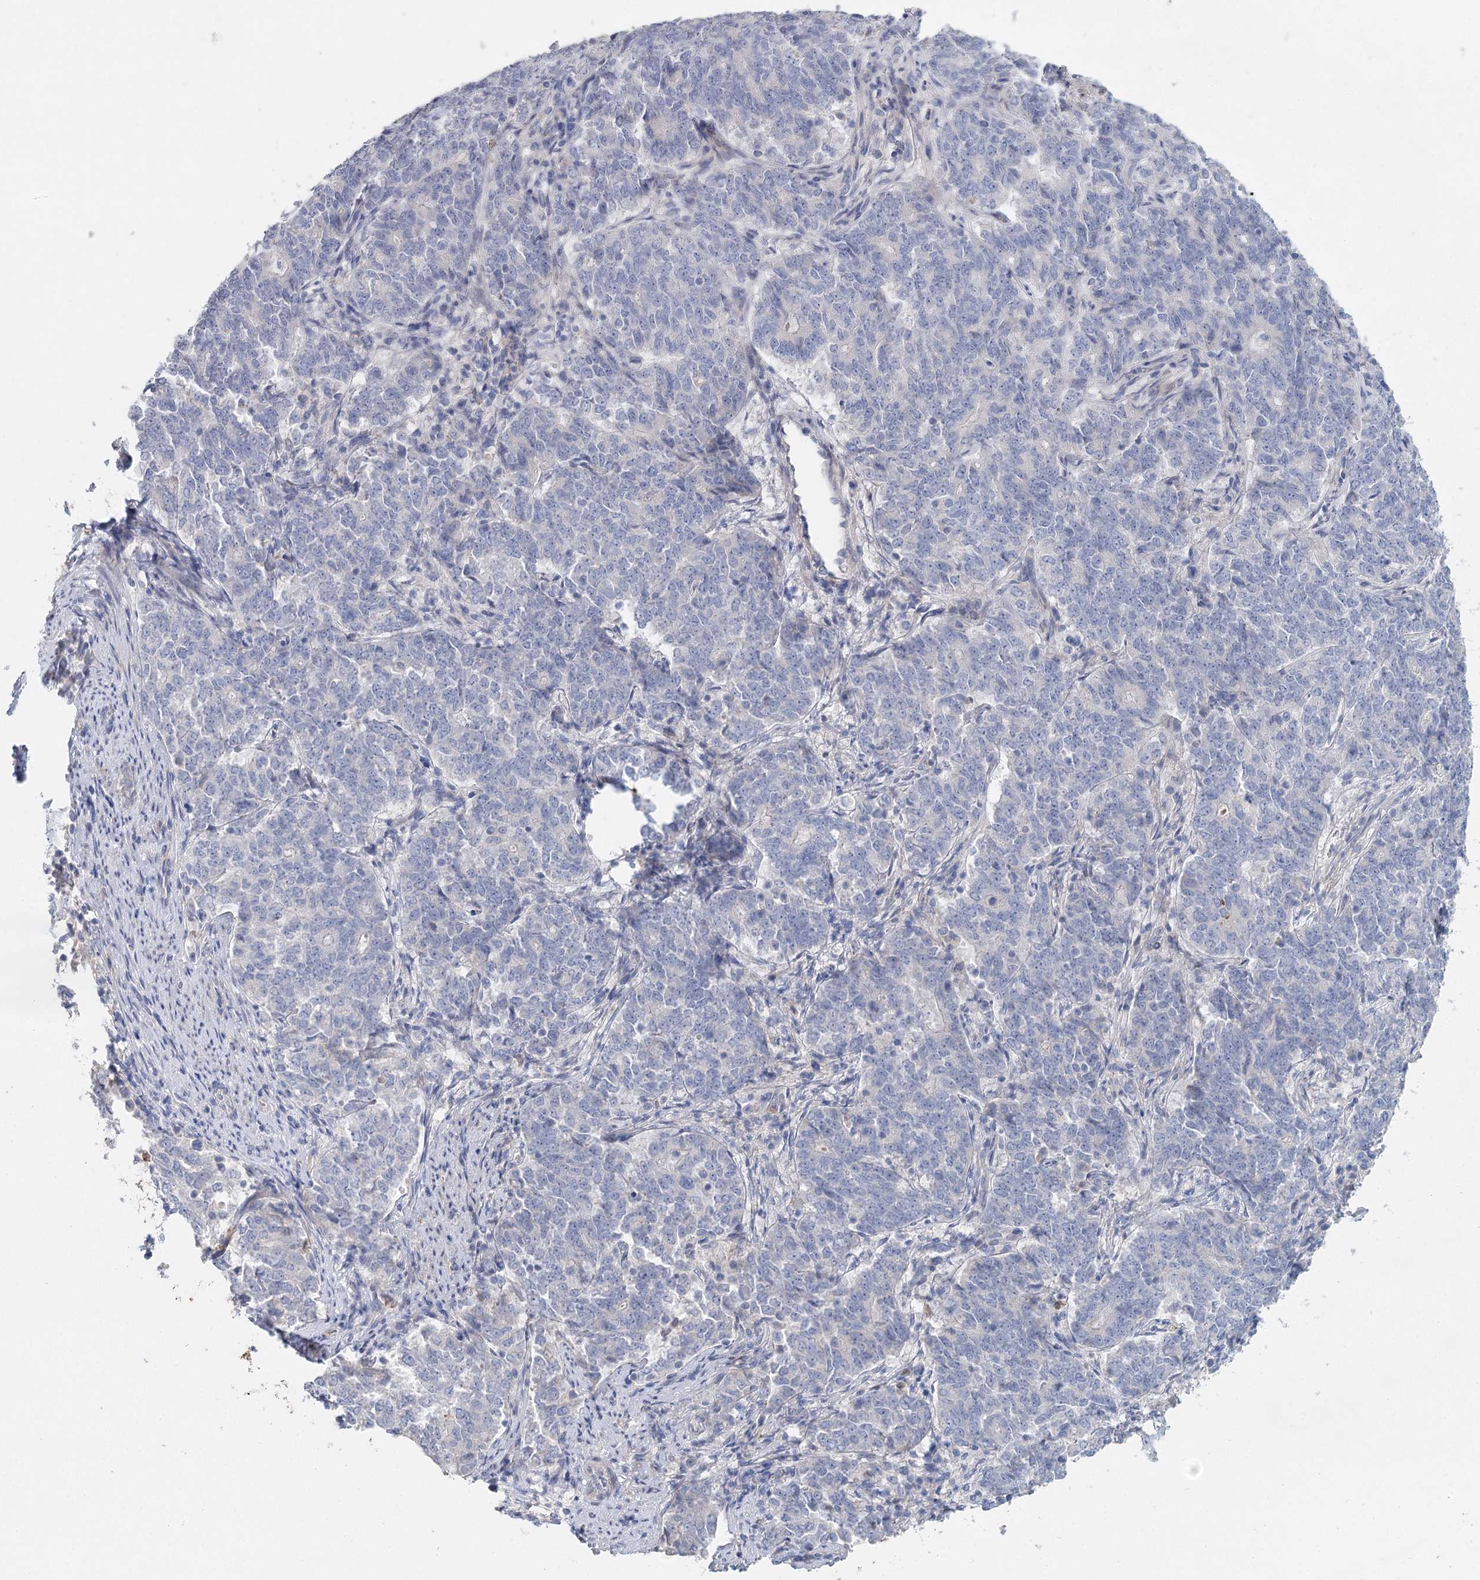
{"staining": {"intensity": "negative", "quantity": "none", "location": "none"}, "tissue": "endometrial cancer", "cell_type": "Tumor cells", "image_type": "cancer", "snomed": [{"axis": "morphology", "description": "Adenocarcinoma, NOS"}, {"axis": "topography", "description": "Endometrium"}], "caption": "An image of human endometrial cancer is negative for staining in tumor cells.", "gene": "MYL6B", "patient": {"sex": "female", "age": 80}}